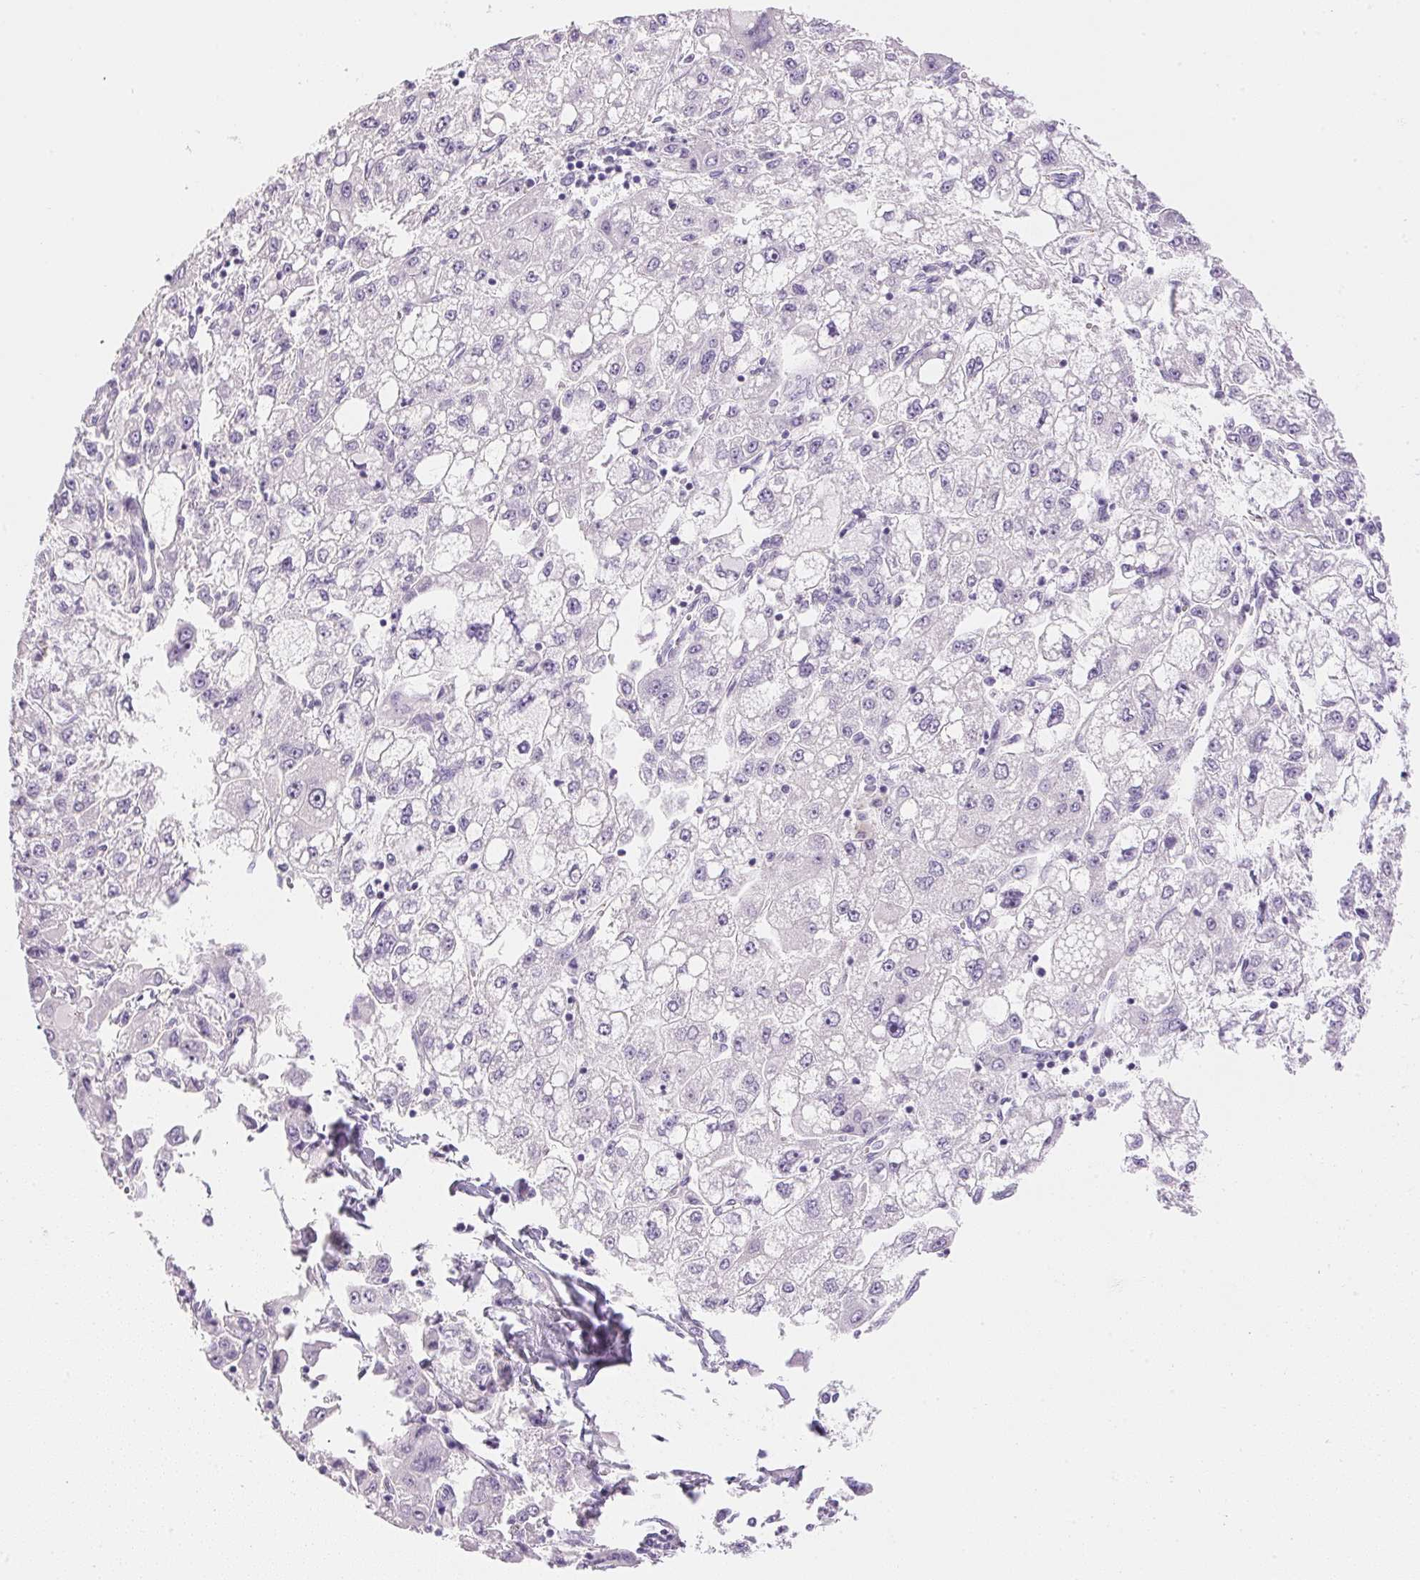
{"staining": {"intensity": "negative", "quantity": "none", "location": "none"}, "tissue": "liver cancer", "cell_type": "Tumor cells", "image_type": "cancer", "snomed": [{"axis": "morphology", "description": "Carcinoma, Hepatocellular, NOS"}, {"axis": "topography", "description": "Liver"}], "caption": "Immunohistochemistry (IHC) micrograph of neoplastic tissue: hepatocellular carcinoma (liver) stained with DAB reveals no significant protein staining in tumor cells.", "gene": "KCNE2", "patient": {"sex": "male", "age": 40}}